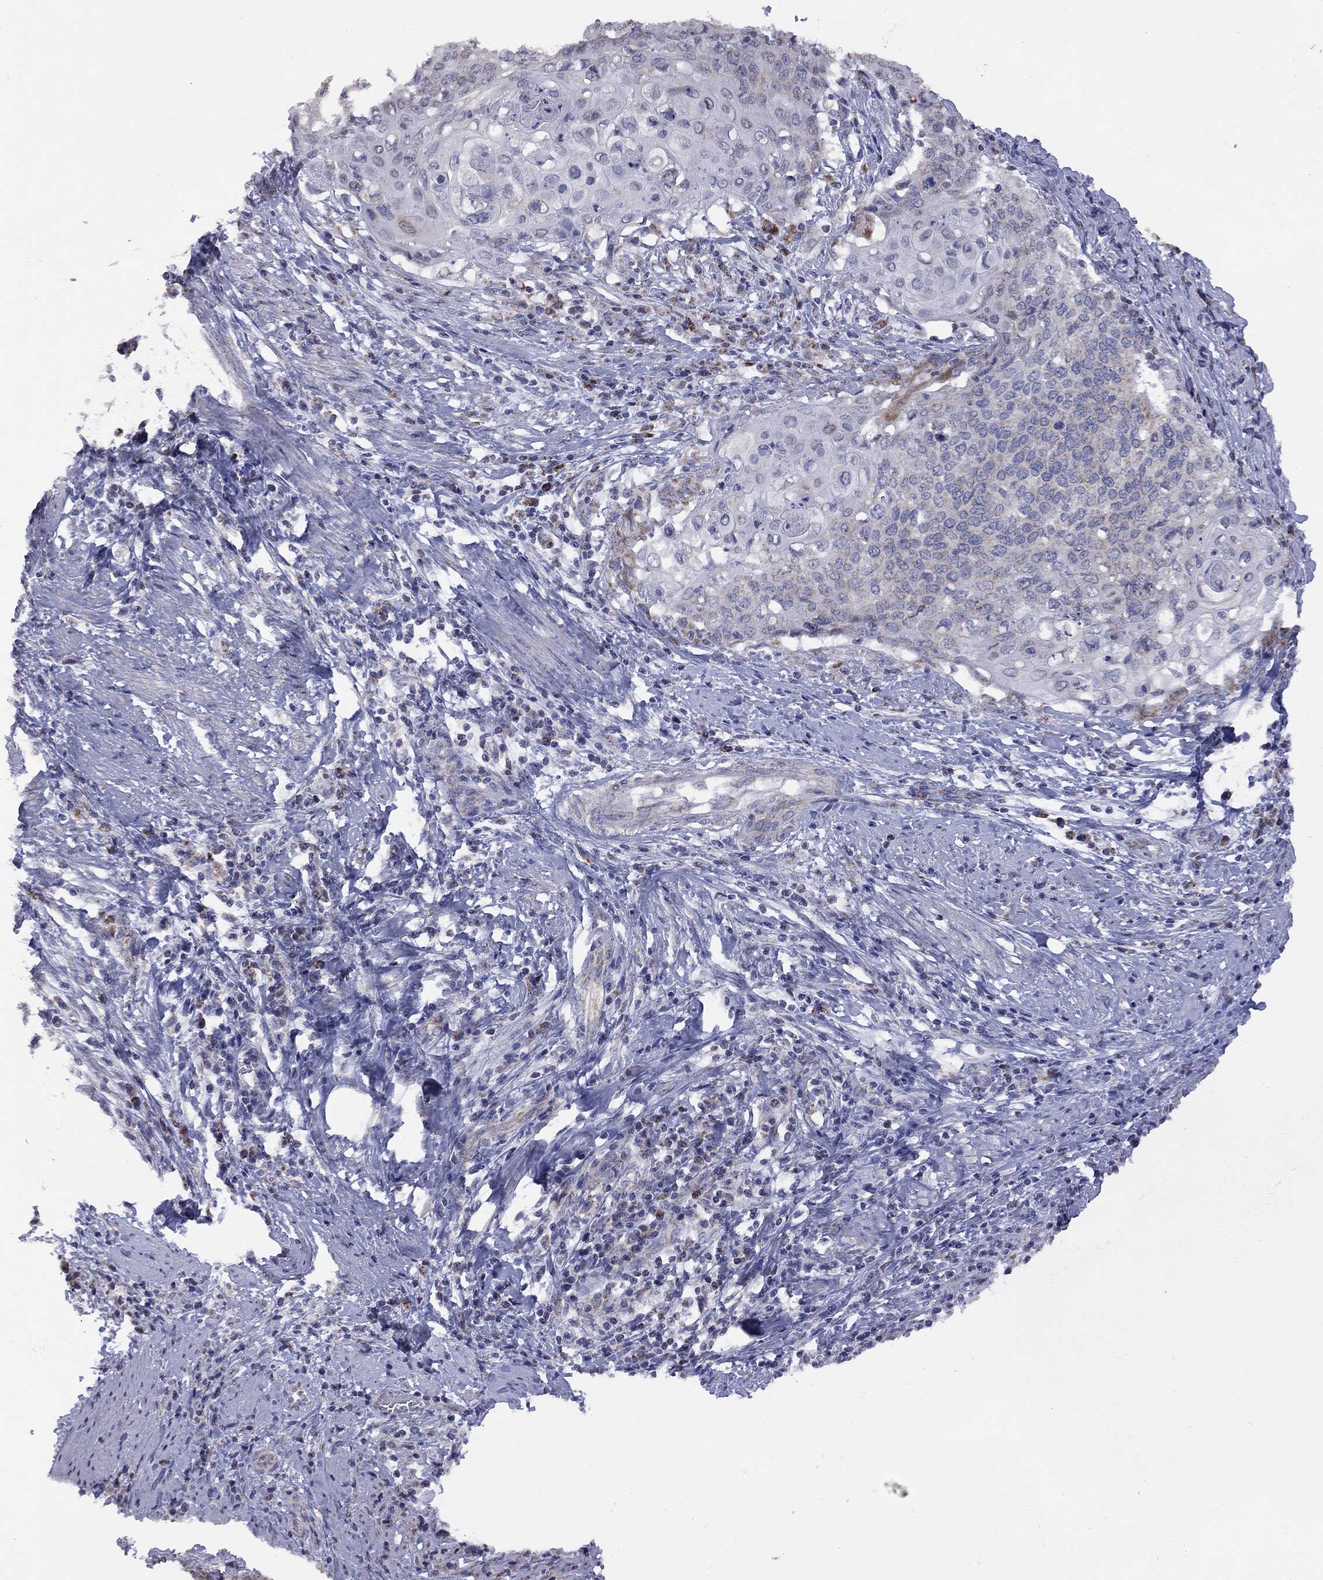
{"staining": {"intensity": "negative", "quantity": "none", "location": "none"}, "tissue": "cervical cancer", "cell_type": "Tumor cells", "image_type": "cancer", "snomed": [{"axis": "morphology", "description": "Squamous cell carcinoma, NOS"}, {"axis": "topography", "description": "Cervix"}], "caption": "A high-resolution histopathology image shows immunohistochemistry staining of cervical squamous cell carcinoma, which exhibits no significant staining in tumor cells. The staining was performed using DAB to visualize the protein expression in brown, while the nuclei were stained in blue with hematoxylin (Magnification: 20x).", "gene": "NDUFB1", "patient": {"sex": "female", "age": 39}}